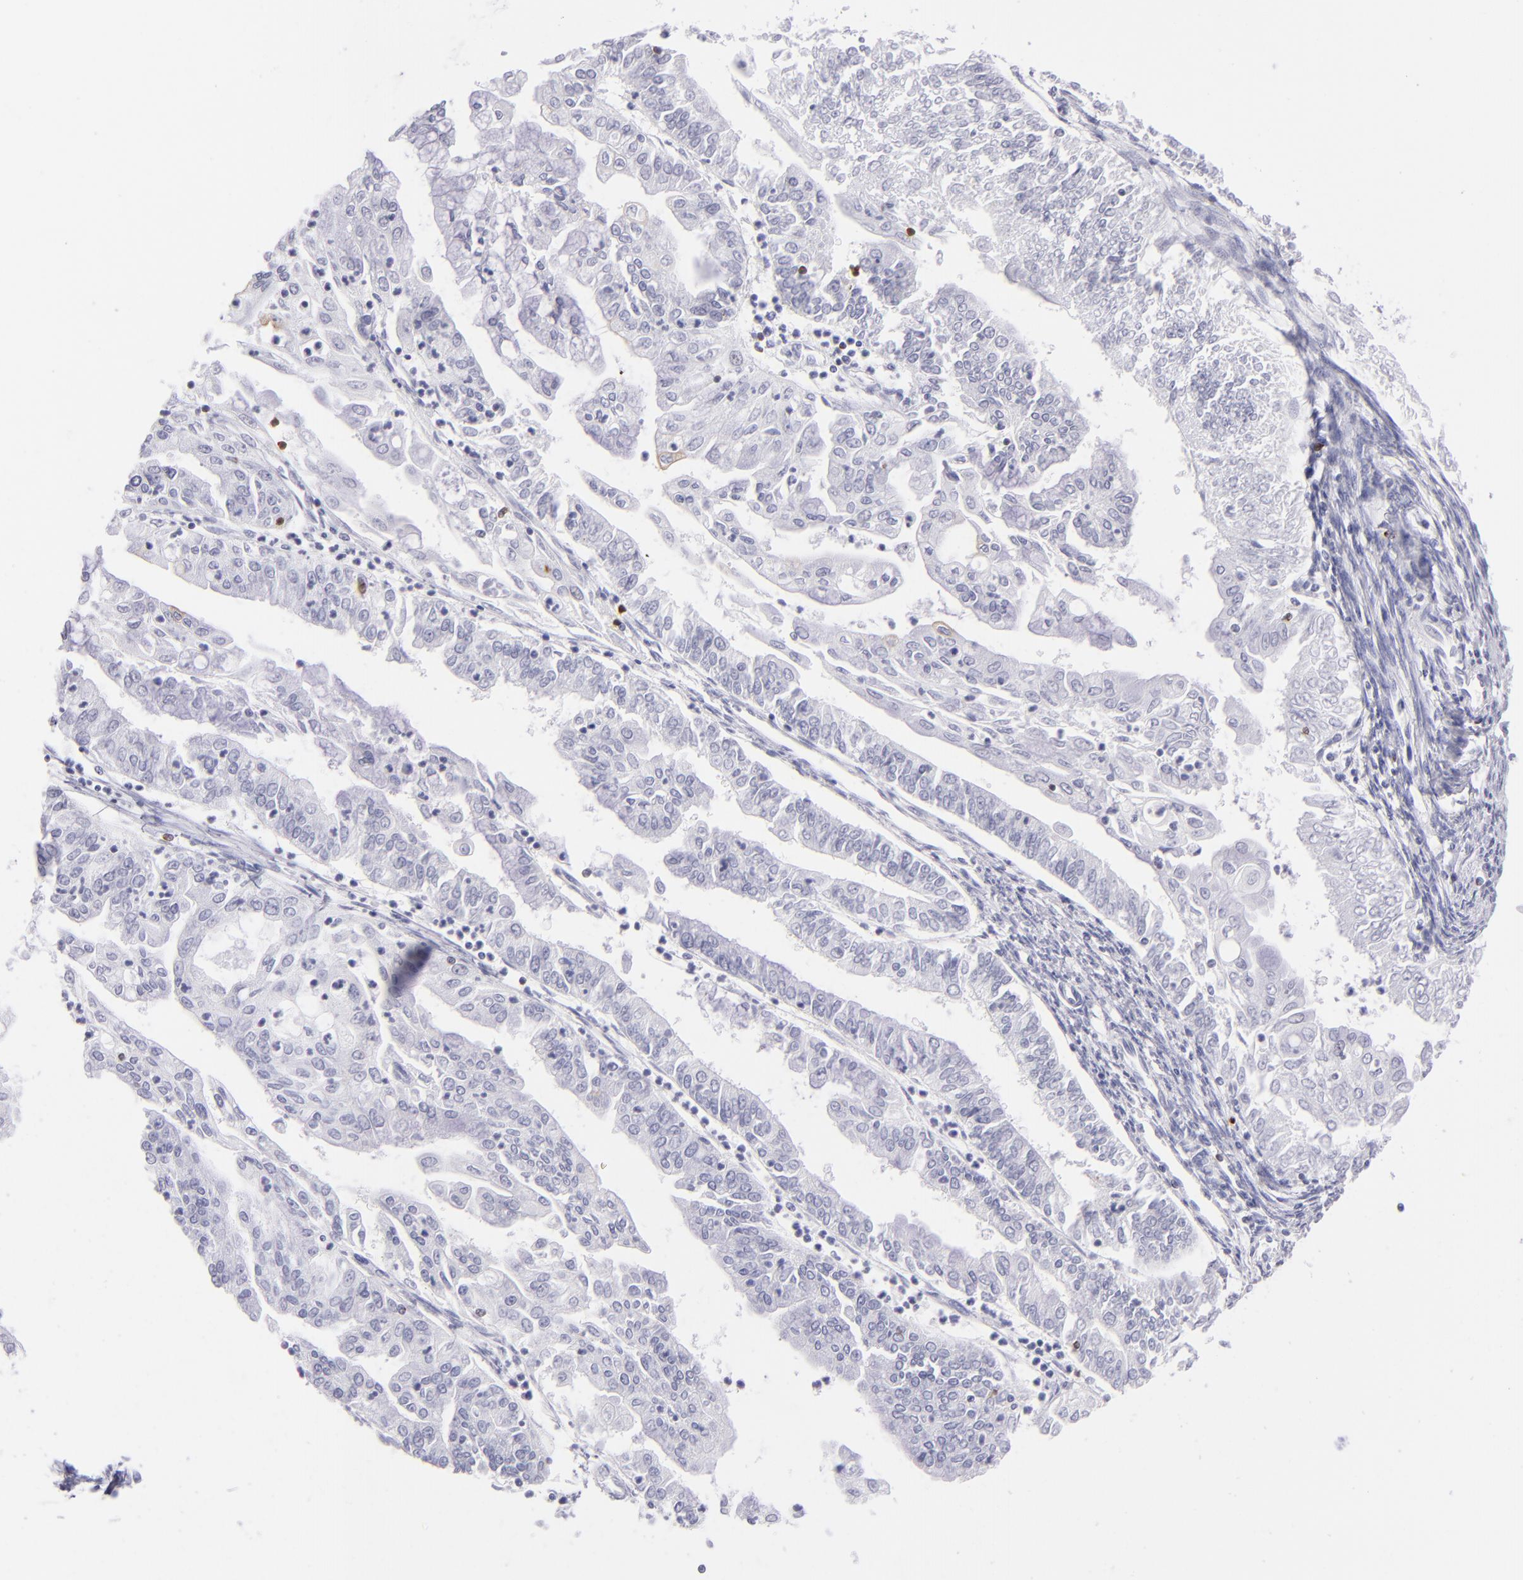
{"staining": {"intensity": "negative", "quantity": "none", "location": "none"}, "tissue": "endometrial cancer", "cell_type": "Tumor cells", "image_type": "cancer", "snomed": [{"axis": "morphology", "description": "Adenocarcinoma, NOS"}, {"axis": "topography", "description": "Endometrium"}], "caption": "Immunohistochemistry histopathology image of human adenocarcinoma (endometrial) stained for a protein (brown), which displays no staining in tumor cells.", "gene": "PRF1", "patient": {"sex": "female", "age": 75}}